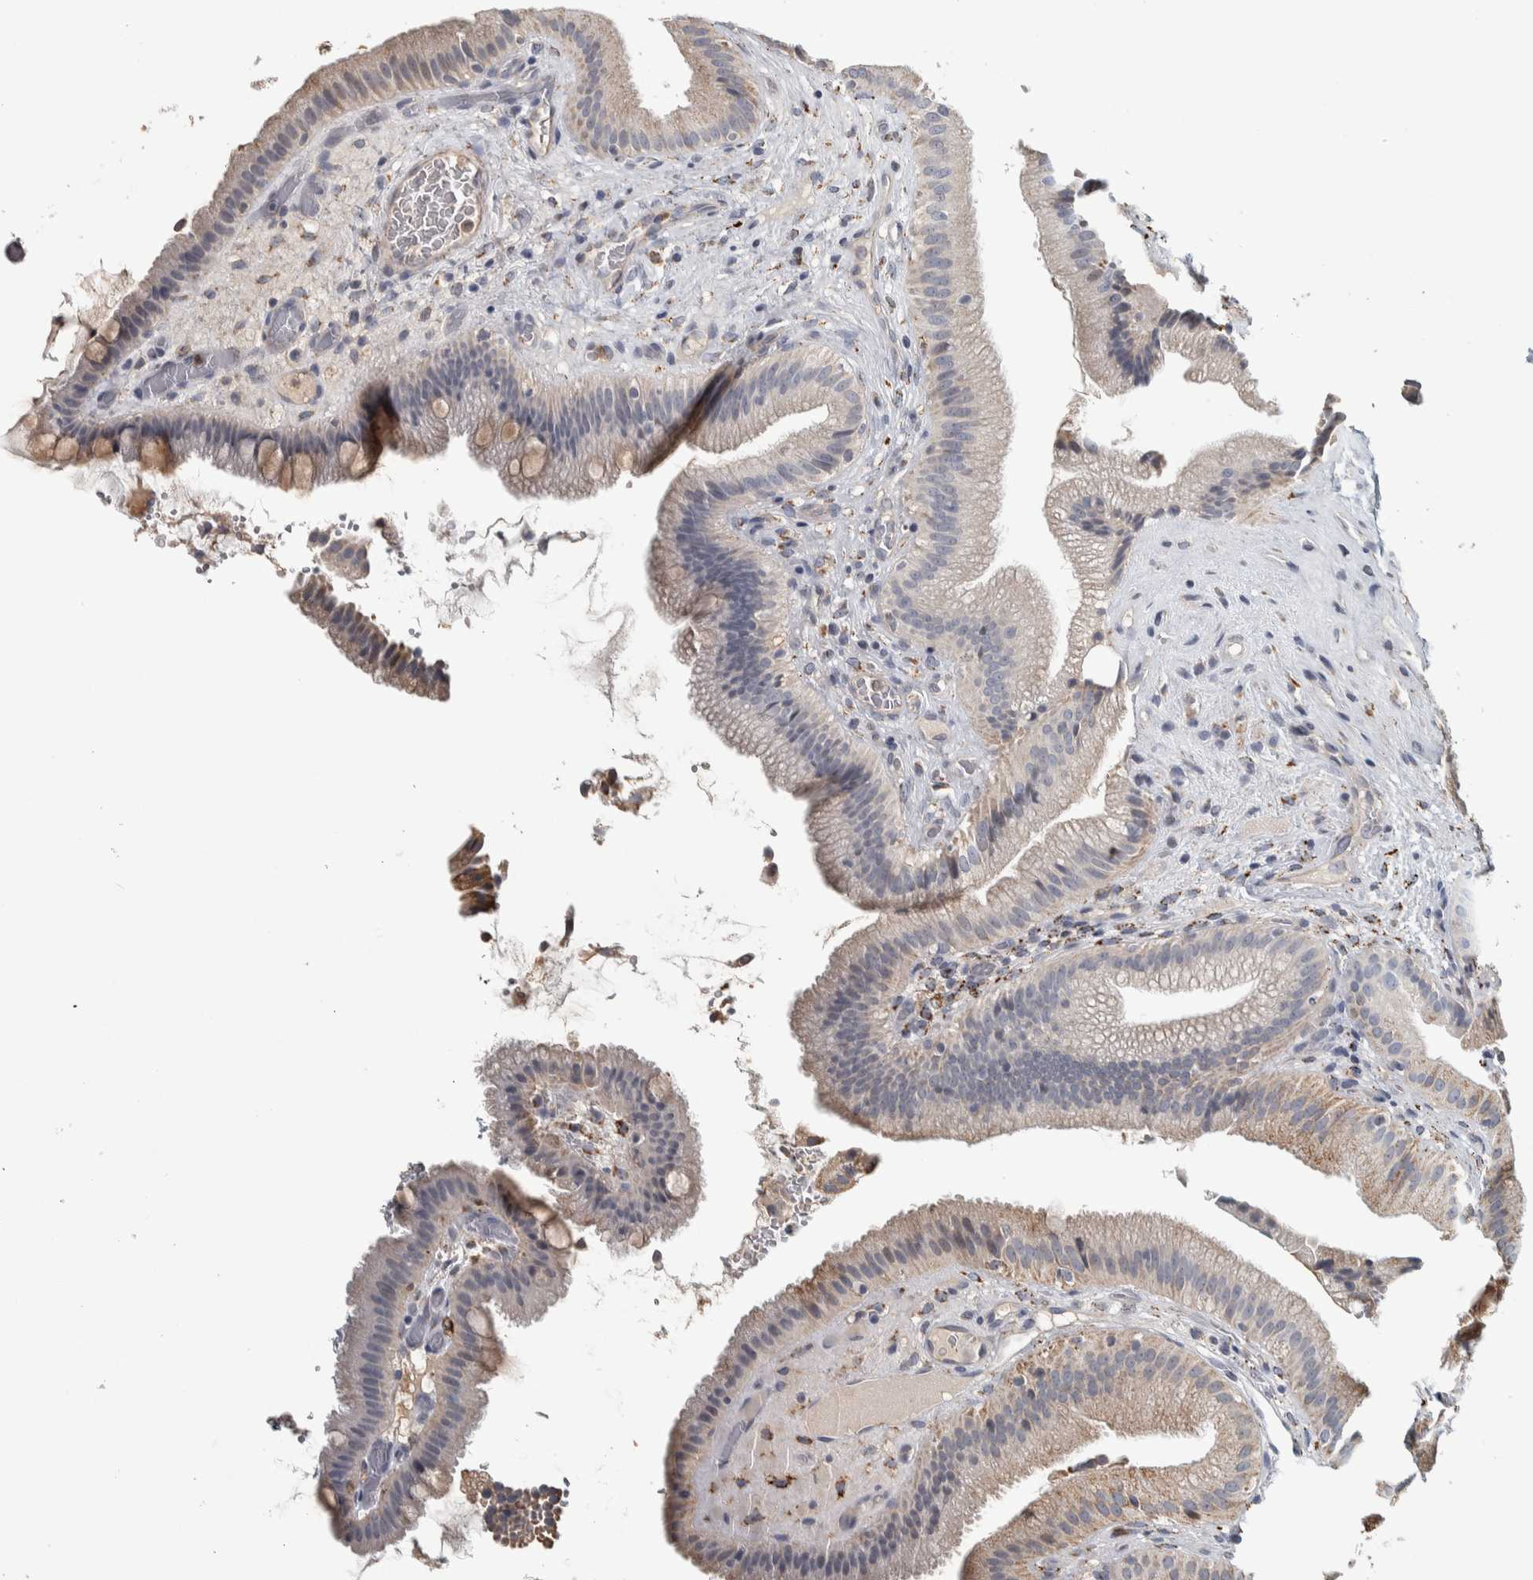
{"staining": {"intensity": "weak", "quantity": "25%-75%", "location": "cytoplasmic/membranous"}, "tissue": "gallbladder", "cell_type": "Glandular cells", "image_type": "normal", "snomed": [{"axis": "morphology", "description": "Normal tissue, NOS"}, {"axis": "topography", "description": "Gallbladder"}], "caption": "DAB (3,3'-diaminobenzidine) immunohistochemical staining of normal human gallbladder demonstrates weak cytoplasmic/membranous protein expression in approximately 25%-75% of glandular cells. (DAB IHC, brown staining for protein, blue staining for nuclei).", "gene": "FAM78A", "patient": {"sex": "male", "age": 49}}